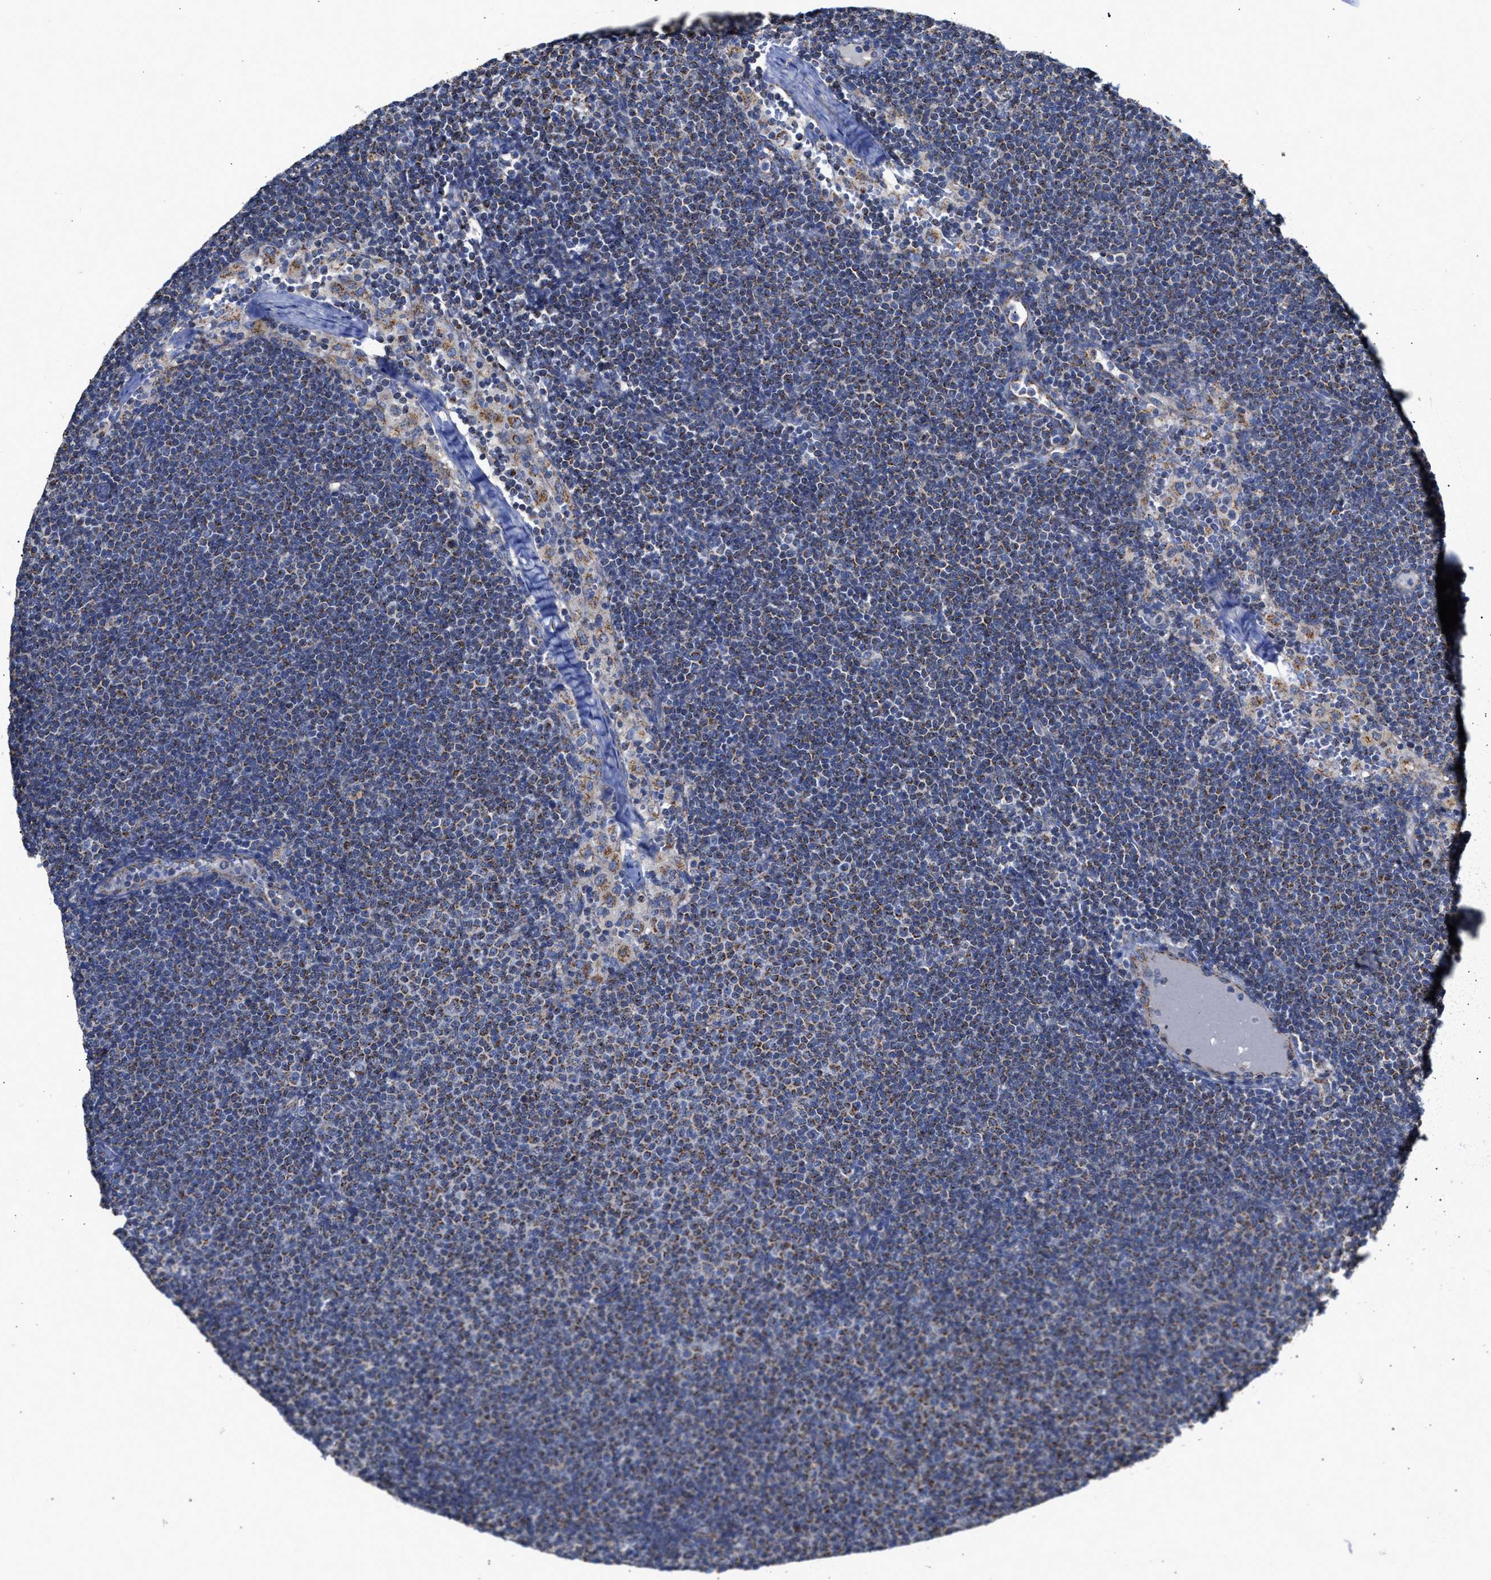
{"staining": {"intensity": "weak", "quantity": "25%-75%", "location": "cytoplasmic/membranous"}, "tissue": "lymphoma", "cell_type": "Tumor cells", "image_type": "cancer", "snomed": [{"axis": "morphology", "description": "Malignant lymphoma, non-Hodgkin's type, Low grade"}, {"axis": "topography", "description": "Lymph node"}], "caption": "Immunohistochemical staining of malignant lymphoma, non-Hodgkin's type (low-grade) demonstrates low levels of weak cytoplasmic/membranous positivity in about 25%-75% of tumor cells.", "gene": "MECR", "patient": {"sex": "female", "age": 53}}